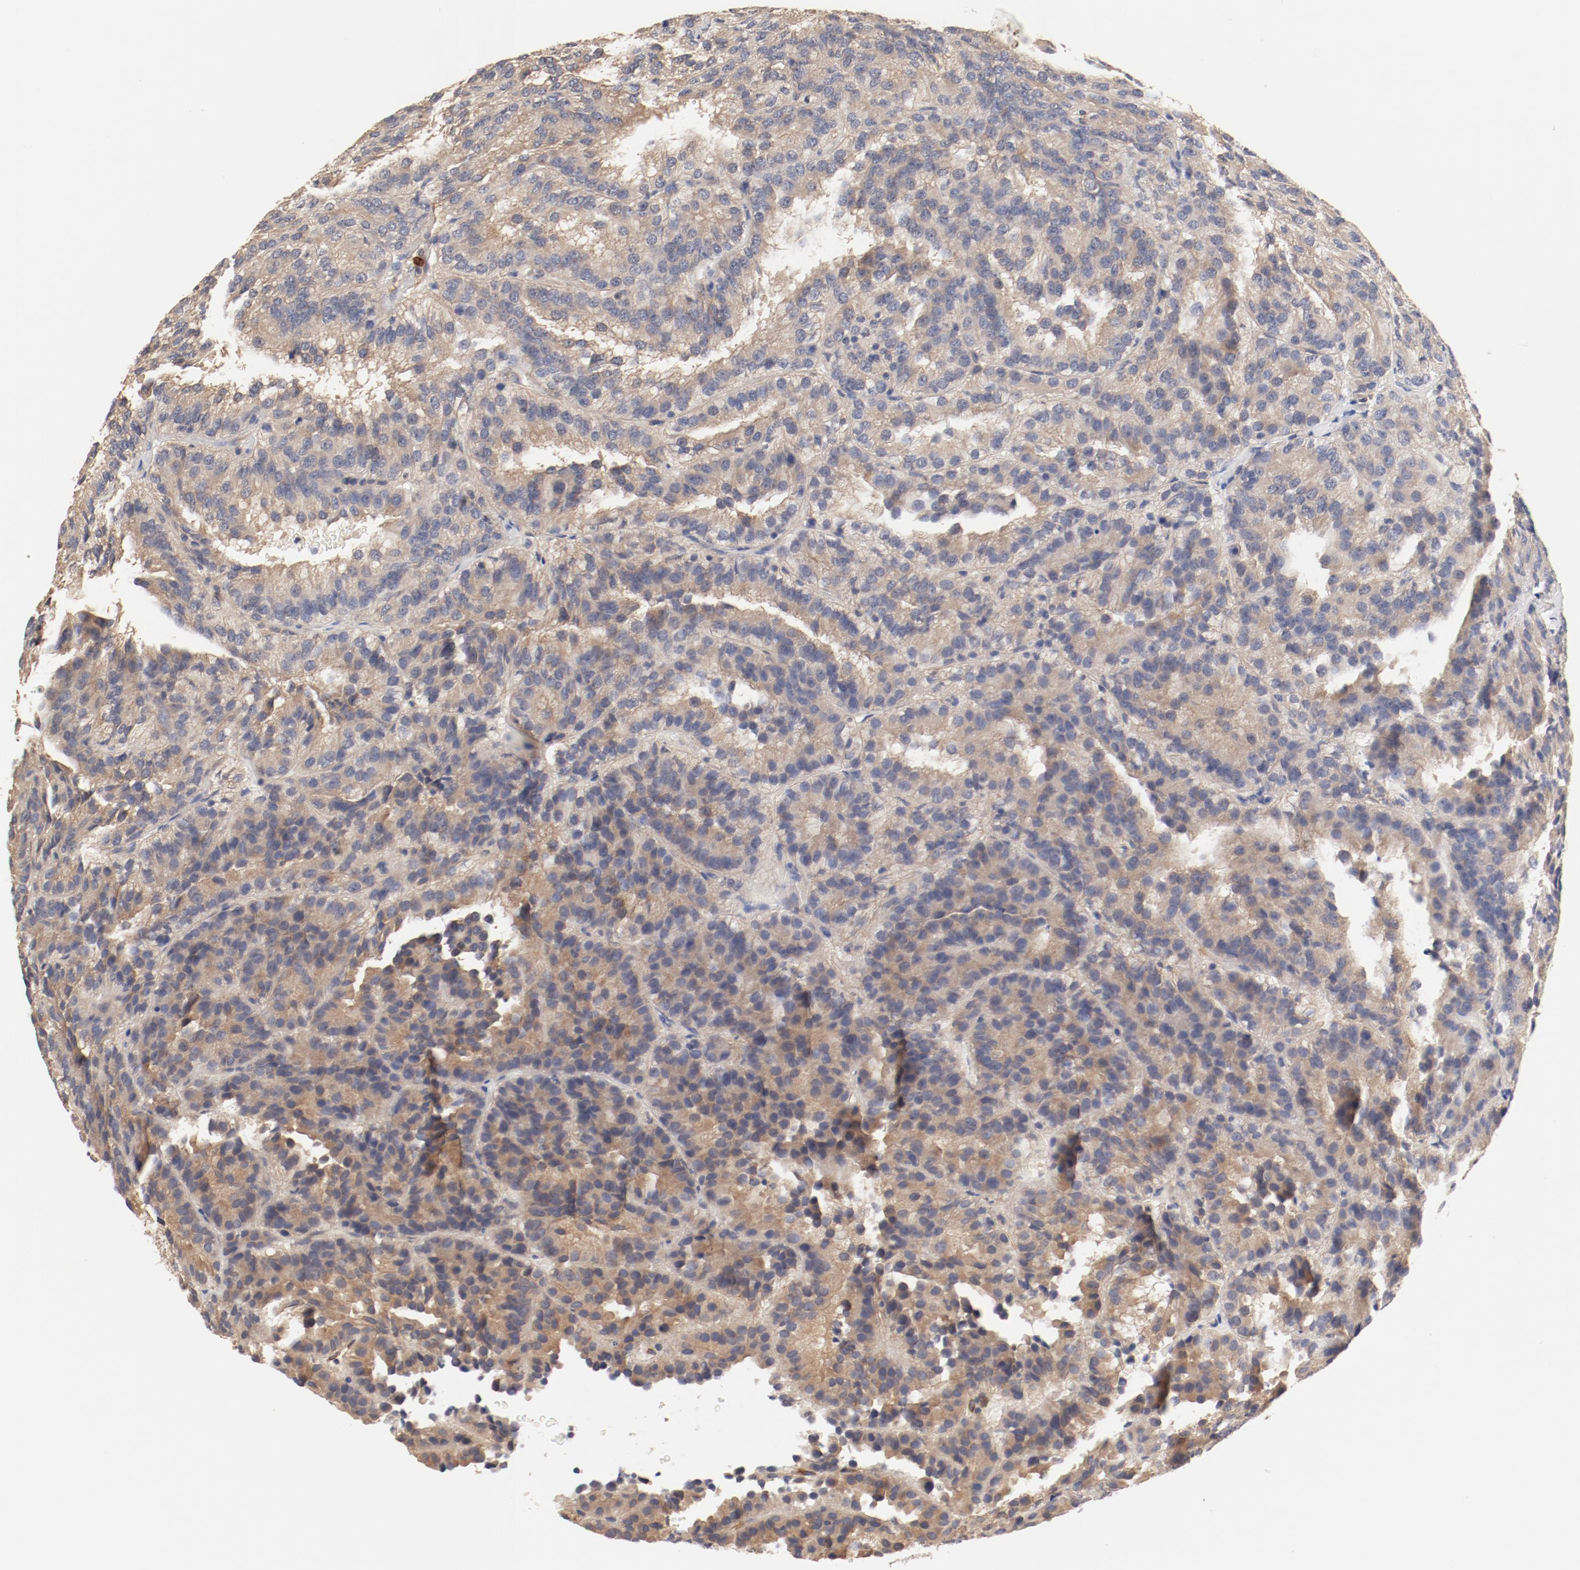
{"staining": {"intensity": "weak", "quantity": ">75%", "location": "cytoplasmic/membranous"}, "tissue": "renal cancer", "cell_type": "Tumor cells", "image_type": "cancer", "snomed": [{"axis": "morphology", "description": "Adenocarcinoma, NOS"}, {"axis": "topography", "description": "Kidney"}], "caption": "Weak cytoplasmic/membranous staining is appreciated in approximately >75% of tumor cells in renal cancer. Nuclei are stained in blue.", "gene": "UBE2J1", "patient": {"sex": "male", "age": 46}}